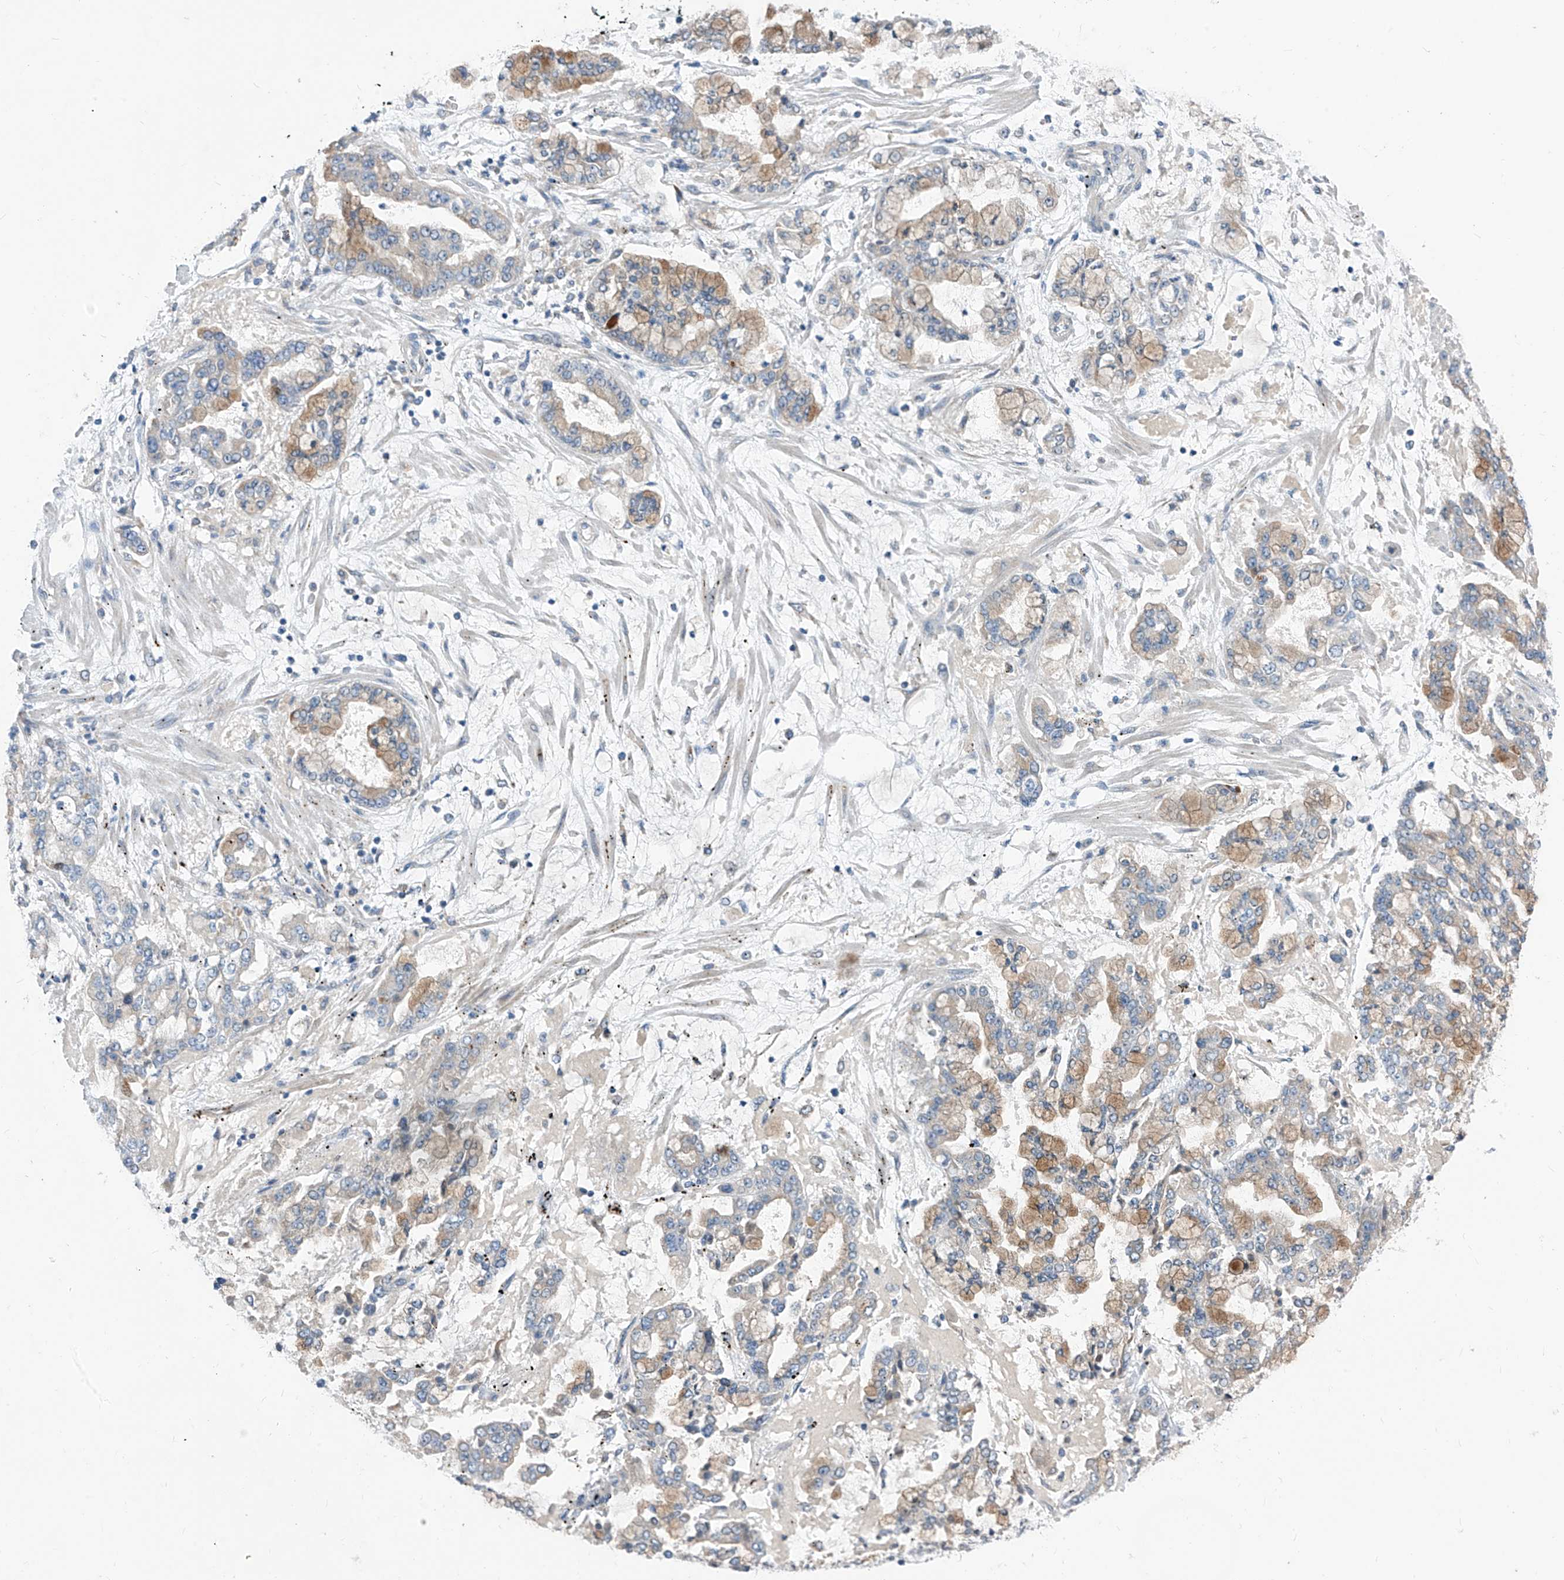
{"staining": {"intensity": "moderate", "quantity": "<25%", "location": "cytoplasmic/membranous"}, "tissue": "stomach cancer", "cell_type": "Tumor cells", "image_type": "cancer", "snomed": [{"axis": "morphology", "description": "Normal tissue, NOS"}, {"axis": "morphology", "description": "Adenocarcinoma, NOS"}, {"axis": "topography", "description": "Stomach, upper"}, {"axis": "topography", "description": "Stomach"}], "caption": "IHC staining of stomach cancer, which reveals low levels of moderate cytoplasmic/membranous expression in about <25% of tumor cells indicating moderate cytoplasmic/membranous protein expression. The staining was performed using DAB (3,3'-diaminobenzidine) (brown) for protein detection and nuclei were counterstained in hematoxylin (blue).", "gene": "LDAH", "patient": {"sex": "male", "age": 76}}